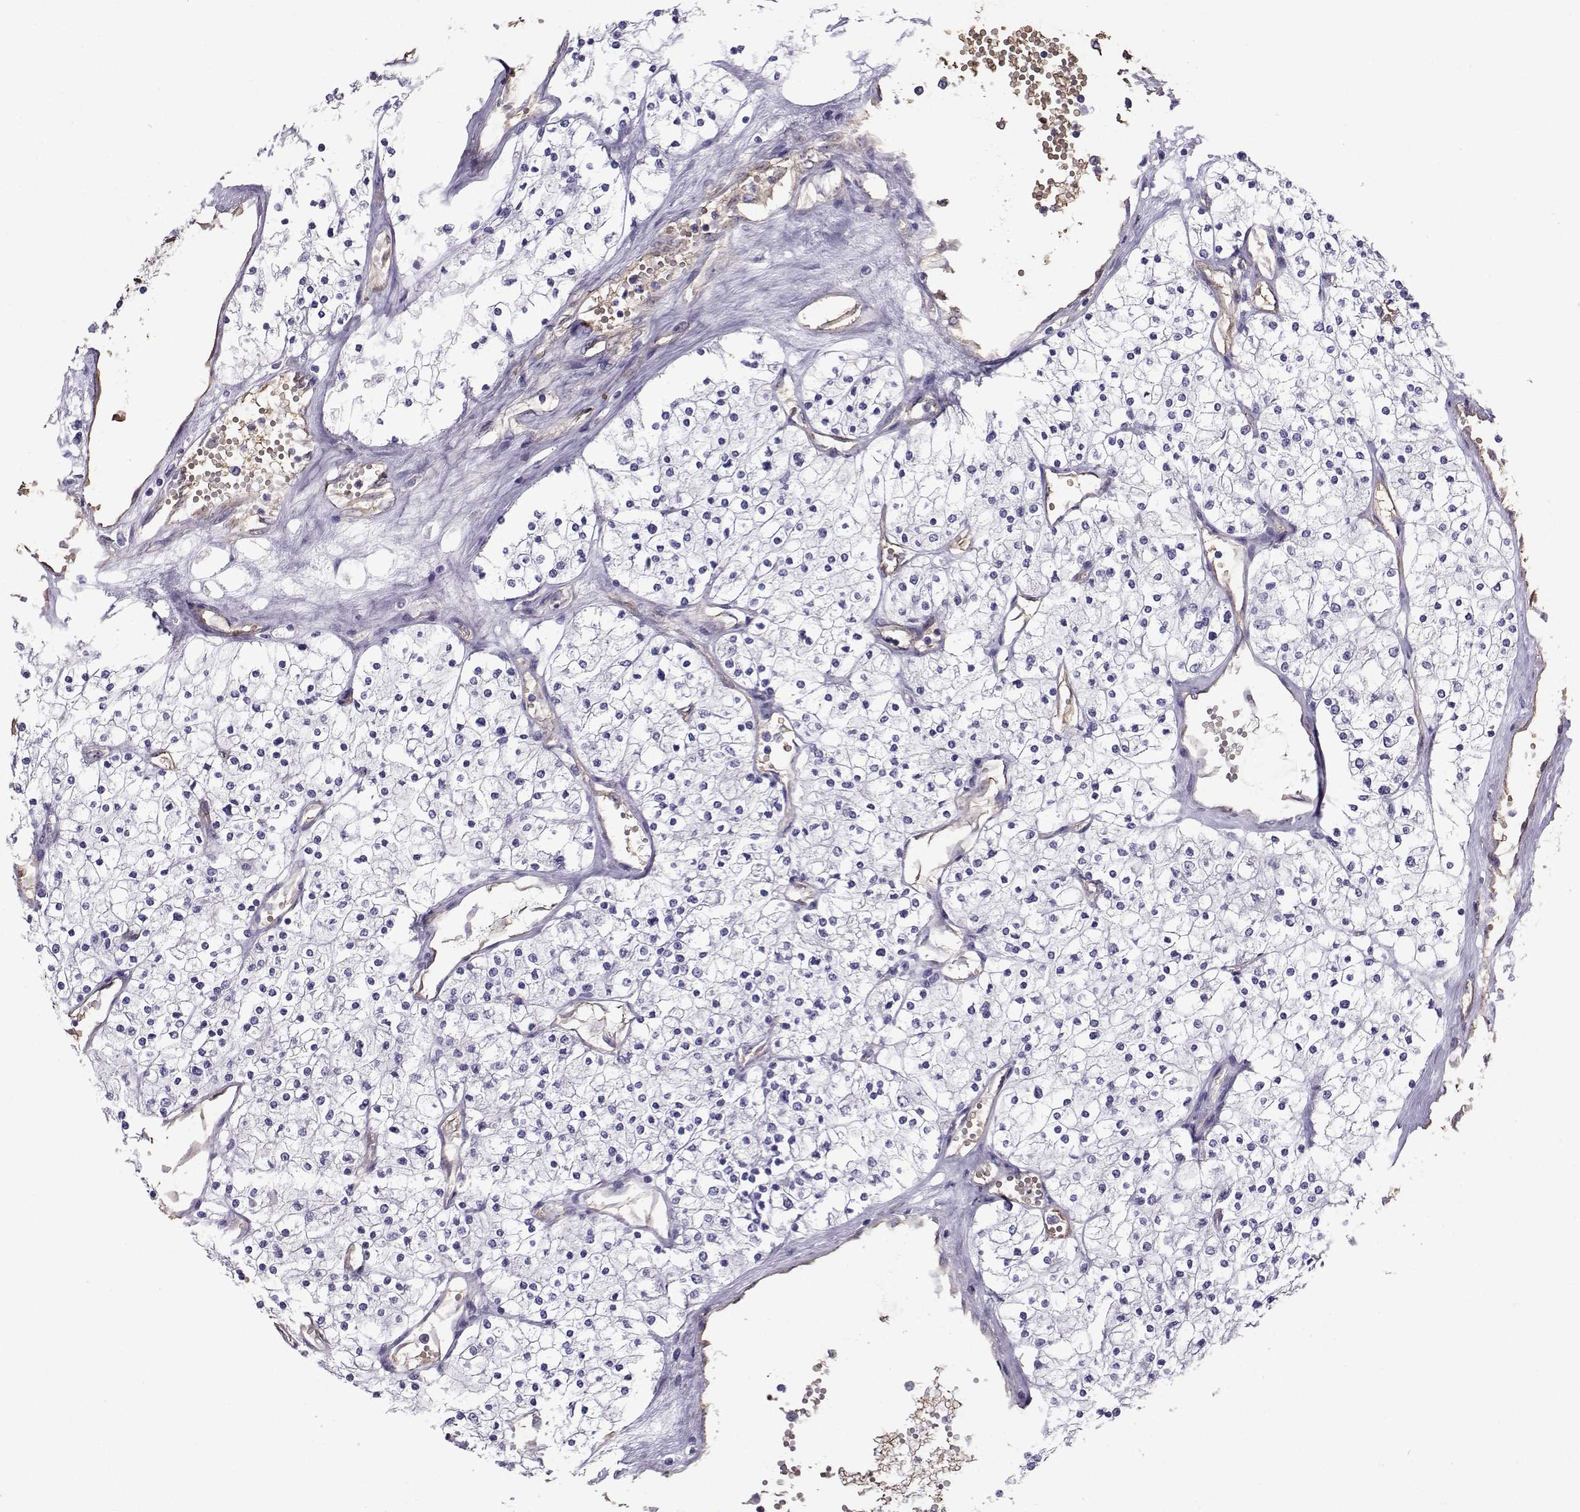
{"staining": {"intensity": "negative", "quantity": "none", "location": "none"}, "tissue": "renal cancer", "cell_type": "Tumor cells", "image_type": "cancer", "snomed": [{"axis": "morphology", "description": "Adenocarcinoma, NOS"}, {"axis": "topography", "description": "Kidney"}], "caption": "The photomicrograph reveals no significant staining in tumor cells of renal cancer.", "gene": "CLUL1", "patient": {"sex": "male", "age": 80}}